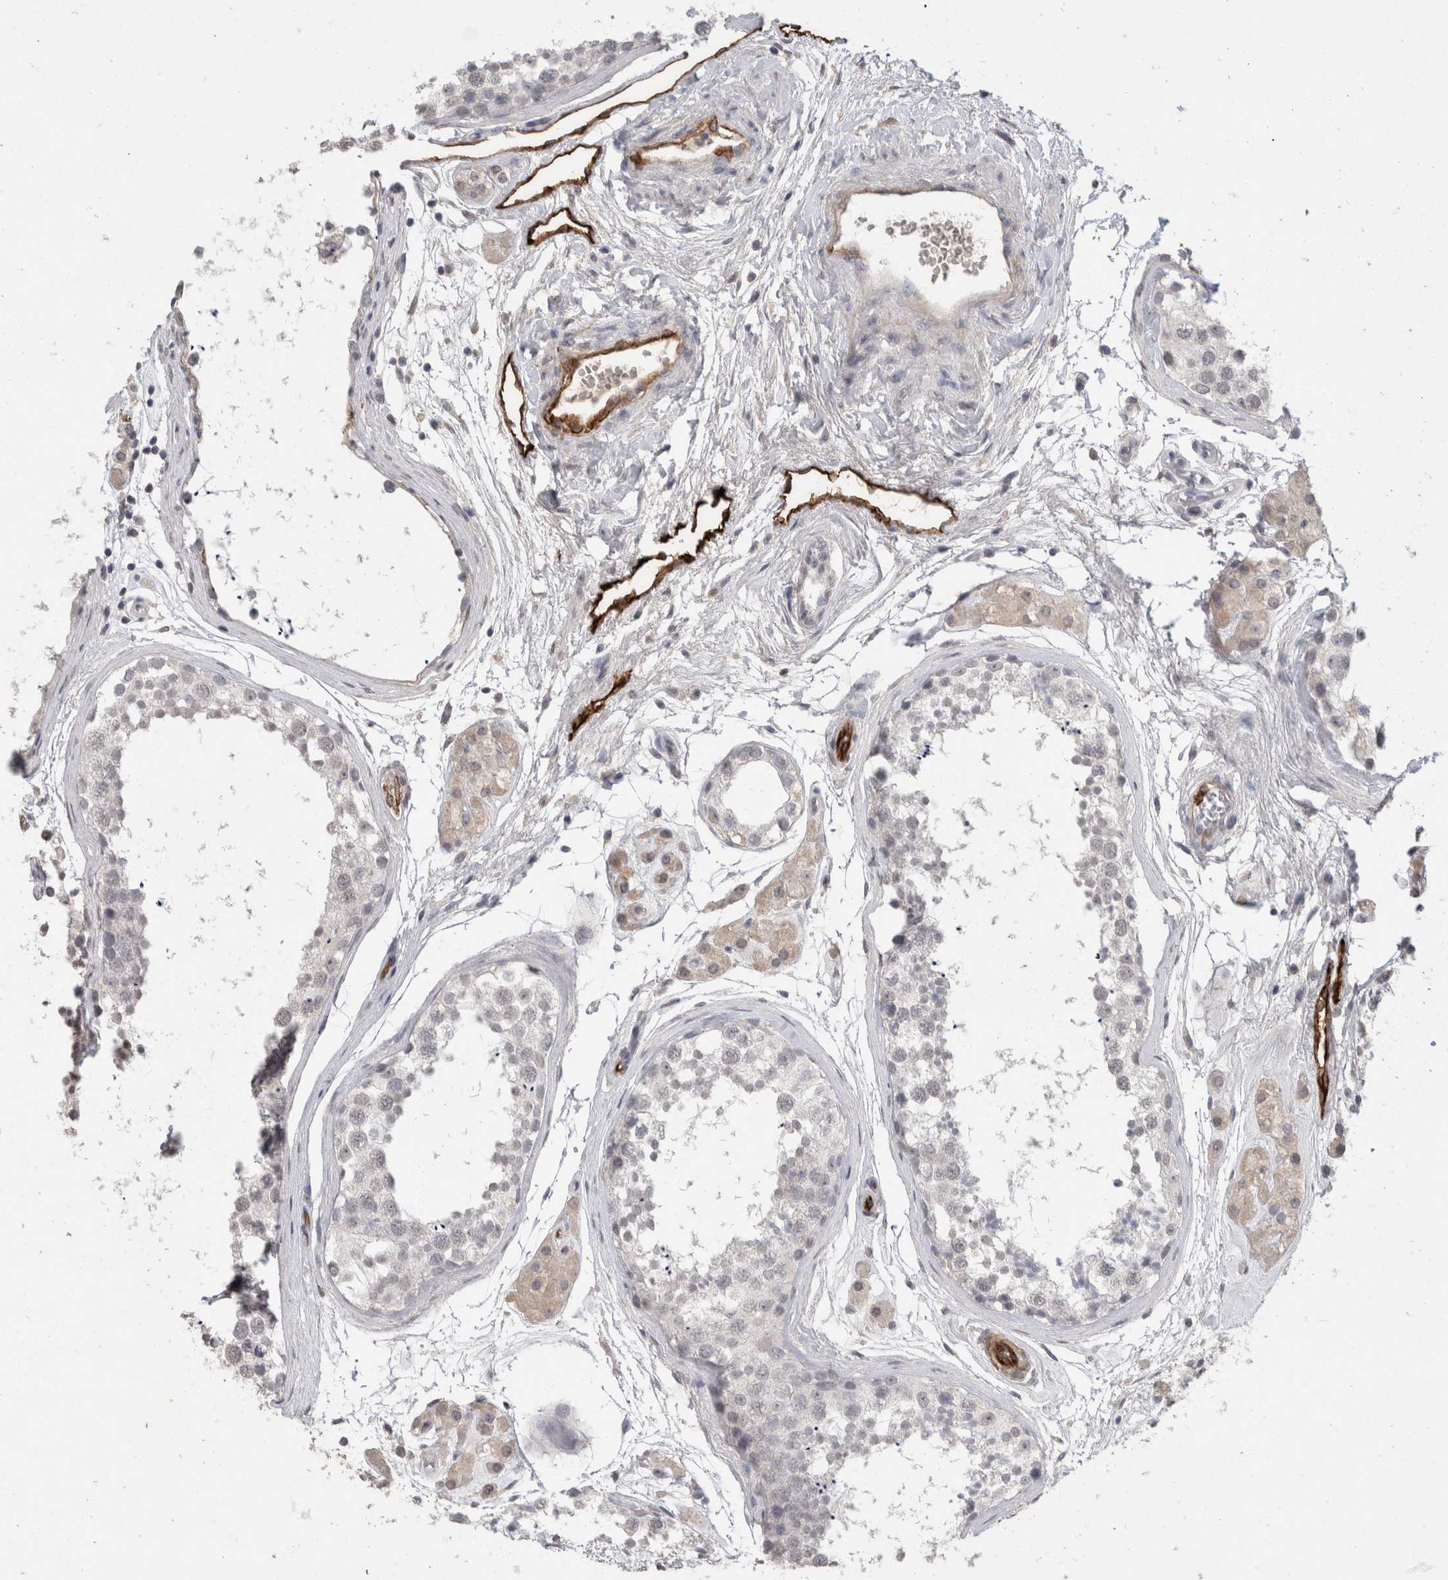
{"staining": {"intensity": "negative", "quantity": "none", "location": "none"}, "tissue": "testis", "cell_type": "Cells in seminiferous ducts", "image_type": "normal", "snomed": [{"axis": "morphology", "description": "Normal tissue, NOS"}, {"axis": "topography", "description": "Testis"}], "caption": "This histopathology image is of normal testis stained with IHC to label a protein in brown with the nuclei are counter-stained blue. There is no positivity in cells in seminiferous ducts.", "gene": "CDH13", "patient": {"sex": "male", "age": 56}}